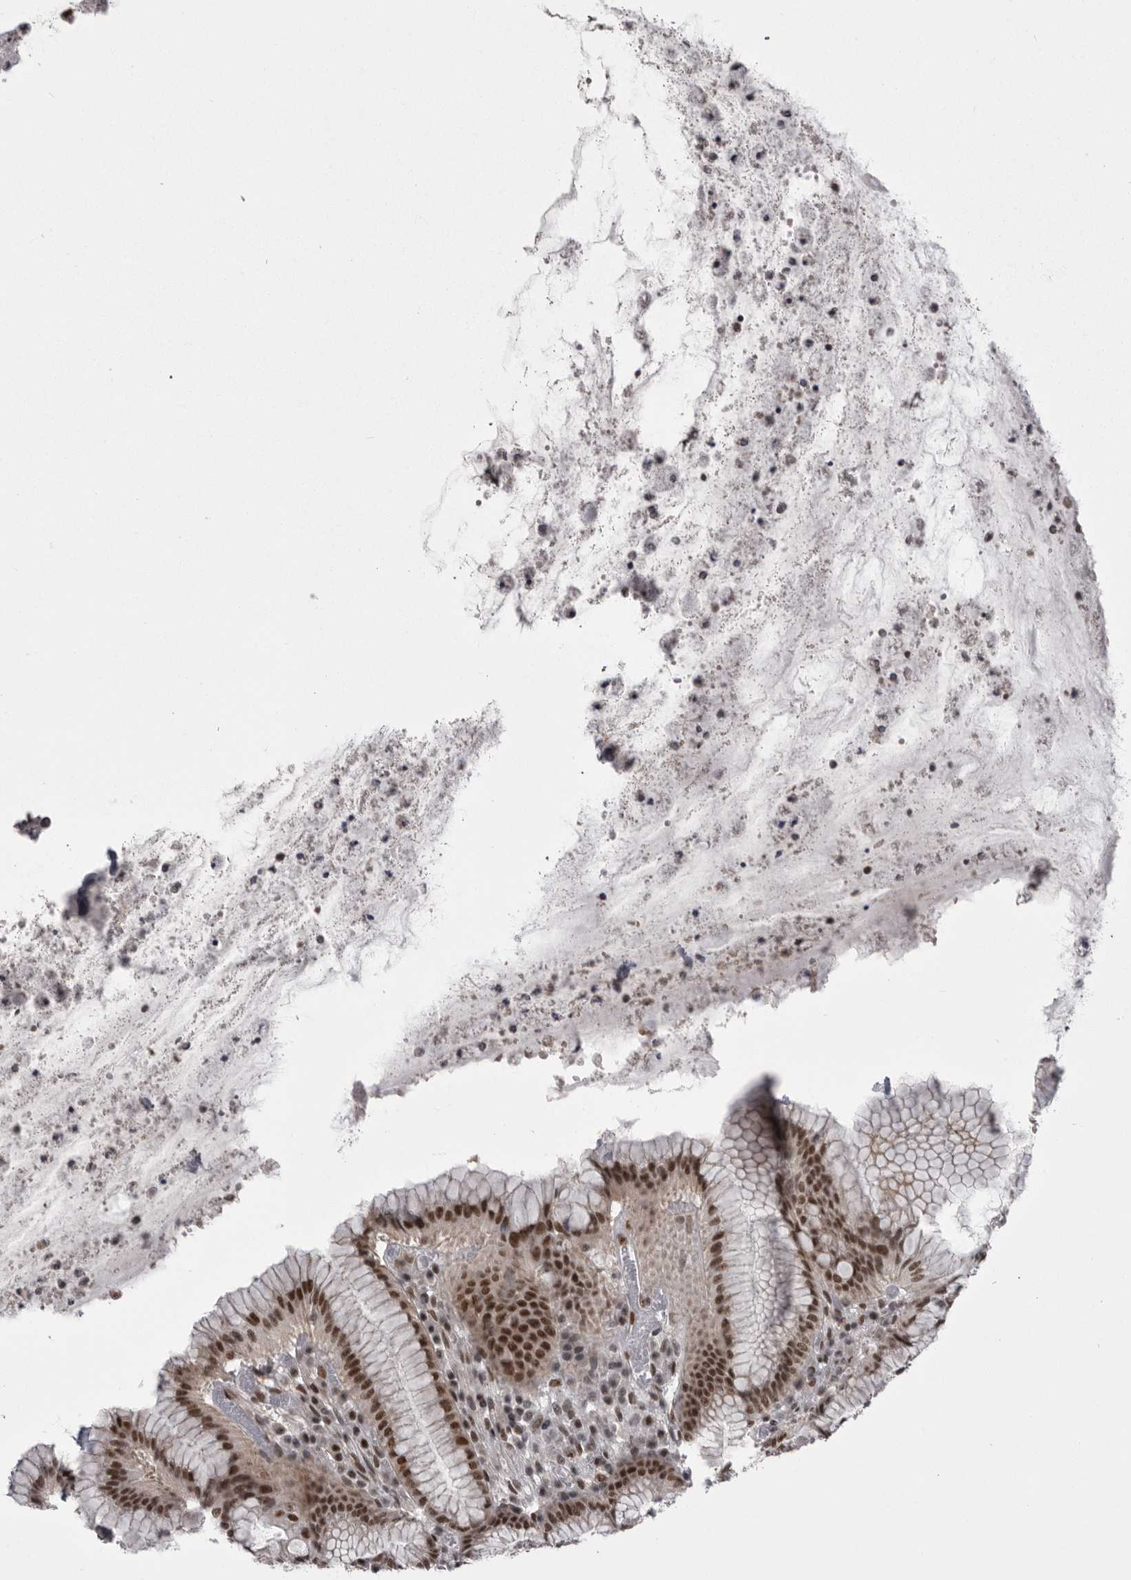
{"staining": {"intensity": "moderate", "quantity": ">75%", "location": "cytoplasmic/membranous,nuclear"}, "tissue": "stomach", "cell_type": "Glandular cells", "image_type": "normal", "snomed": [{"axis": "morphology", "description": "Normal tissue, NOS"}, {"axis": "topography", "description": "Stomach"}], "caption": "This micrograph displays IHC staining of benign human stomach, with medium moderate cytoplasmic/membranous,nuclear staining in approximately >75% of glandular cells.", "gene": "MEPCE", "patient": {"sex": "male", "age": 55}}